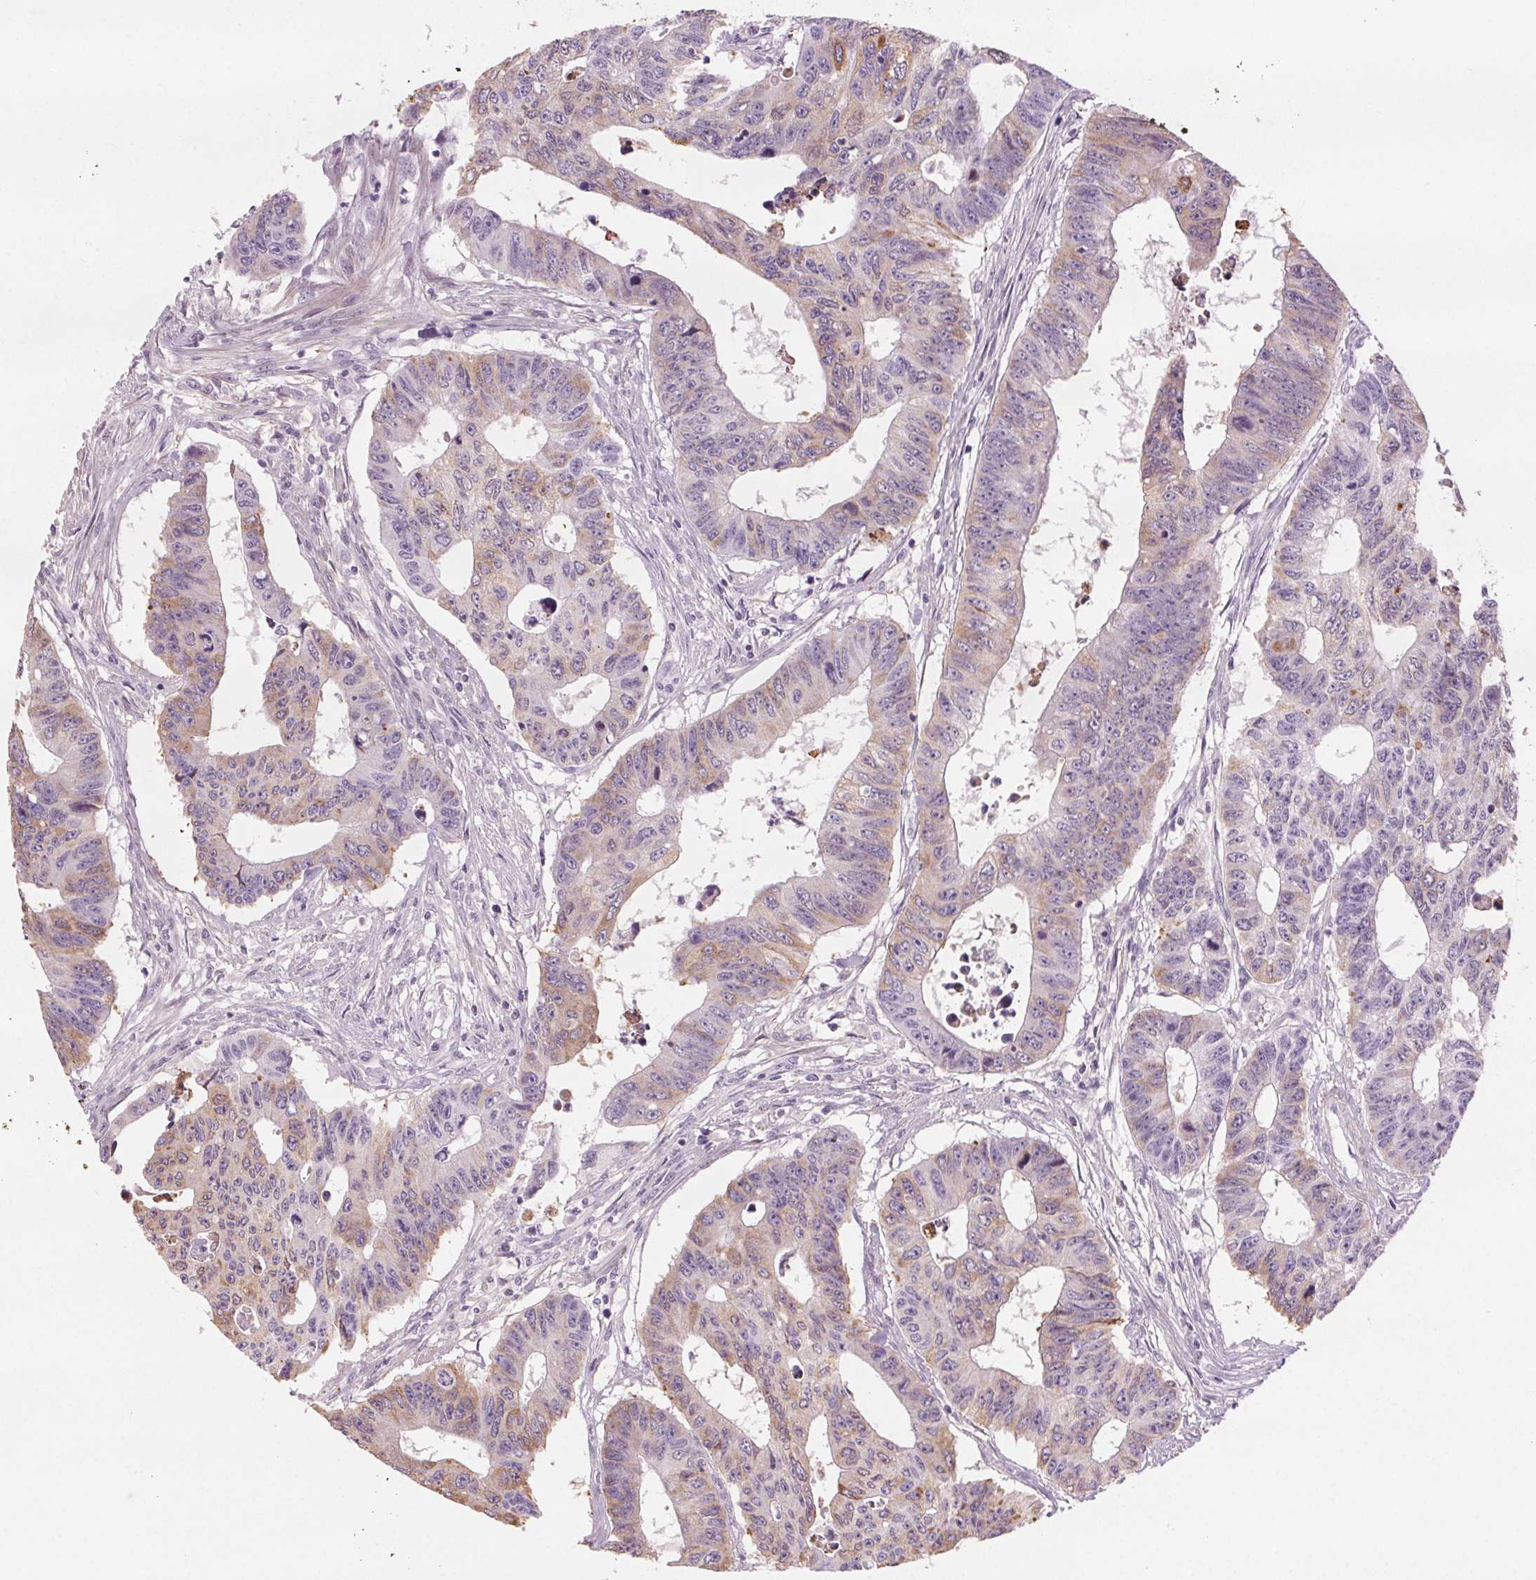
{"staining": {"intensity": "weak", "quantity": "25%-75%", "location": "cytoplasmic/membranous"}, "tissue": "colorectal cancer", "cell_type": "Tumor cells", "image_type": "cancer", "snomed": [{"axis": "morphology", "description": "Adenocarcinoma, NOS"}, {"axis": "topography", "description": "Rectum"}], "caption": "Adenocarcinoma (colorectal) was stained to show a protein in brown. There is low levels of weak cytoplasmic/membranous staining in about 25%-75% of tumor cells.", "gene": "HHLA2", "patient": {"sex": "female", "age": 85}}